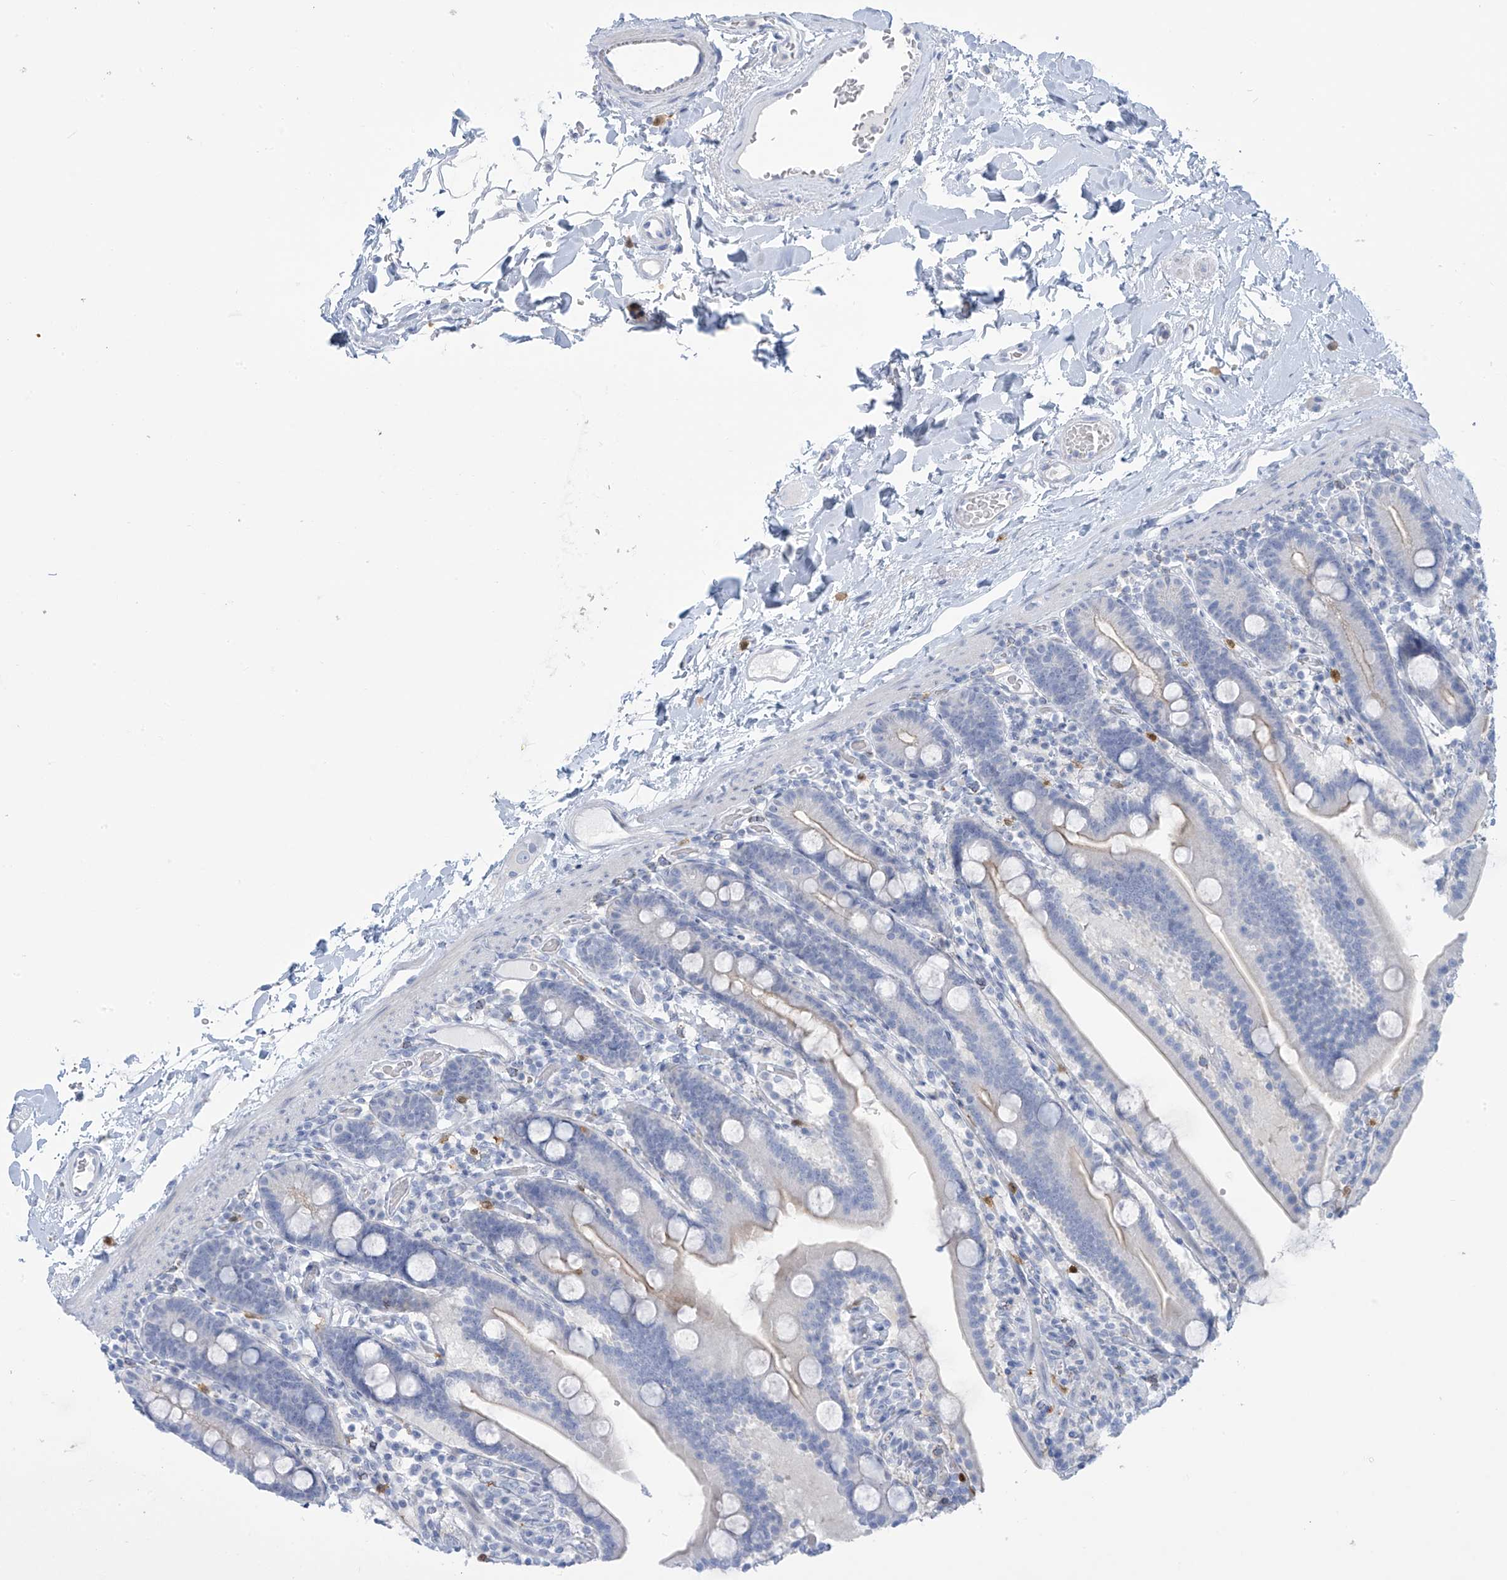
{"staining": {"intensity": "weak", "quantity": "<25%", "location": "cytoplasmic/membranous"}, "tissue": "duodenum", "cell_type": "Glandular cells", "image_type": "normal", "snomed": [{"axis": "morphology", "description": "Normal tissue, NOS"}, {"axis": "topography", "description": "Duodenum"}], "caption": "The image exhibits no significant staining in glandular cells of duodenum. (DAB IHC with hematoxylin counter stain).", "gene": "TRMT2B", "patient": {"sex": "male", "age": 55}}